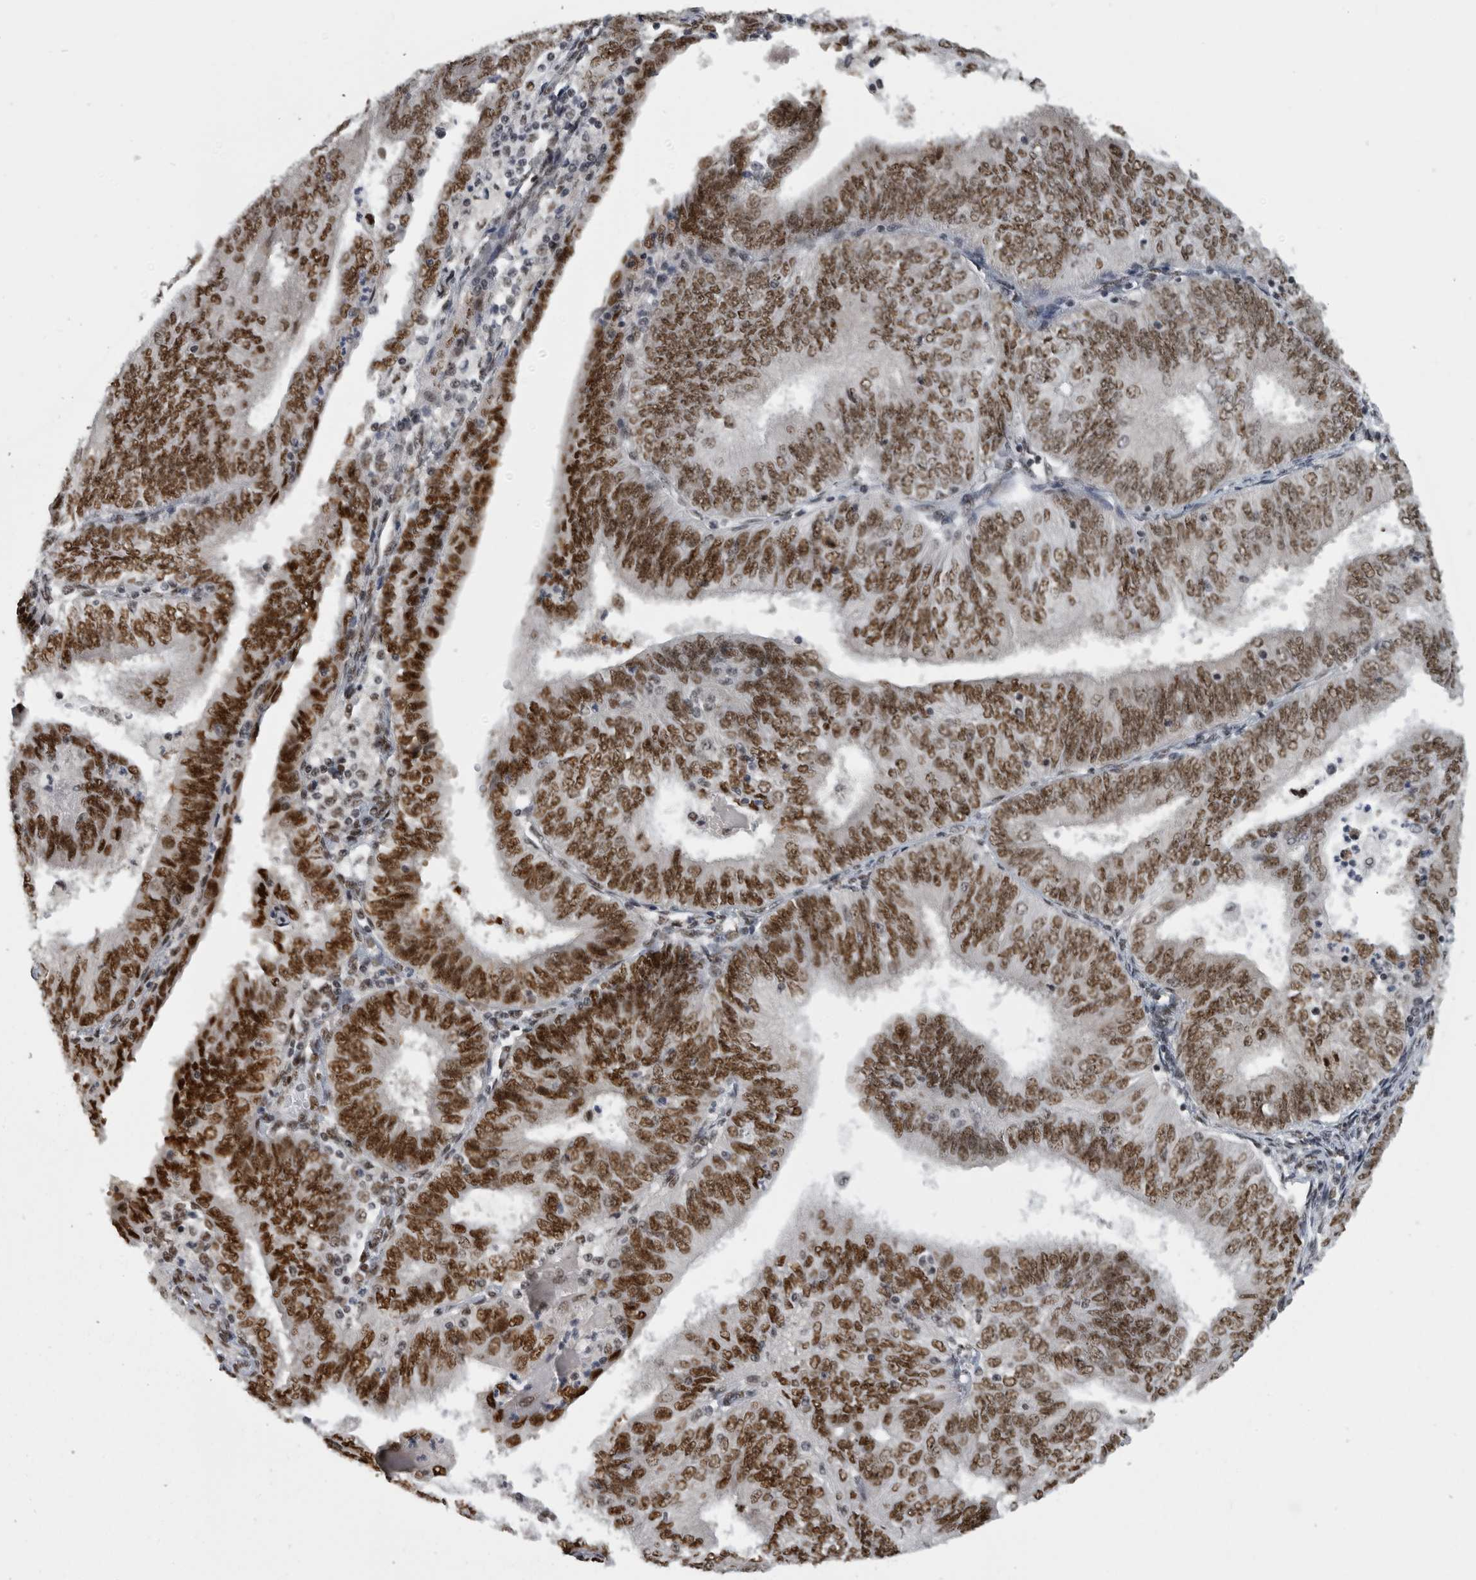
{"staining": {"intensity": "strong", "quantity": ">75%", "location": "nuclear"}, "tissue": "endometrial cancer", "cell_type": "Tumor cells", "image_type": "cancer", "snomed": [{"axis": "morphology", "description": "Adenocarcinoma, NOS"}, {"axis": "topography", "description": "Endometrium"}], "caption": "A high-resolution histopathology image shows immunohistochemistry (IHC) staining of adenocarcinoma (endometrial), which demonstrates strong nuclear staining in about >75% of tumor cells.", "gene": "ZSCAN2", "patient": {"sex": "female", "age": 58}}